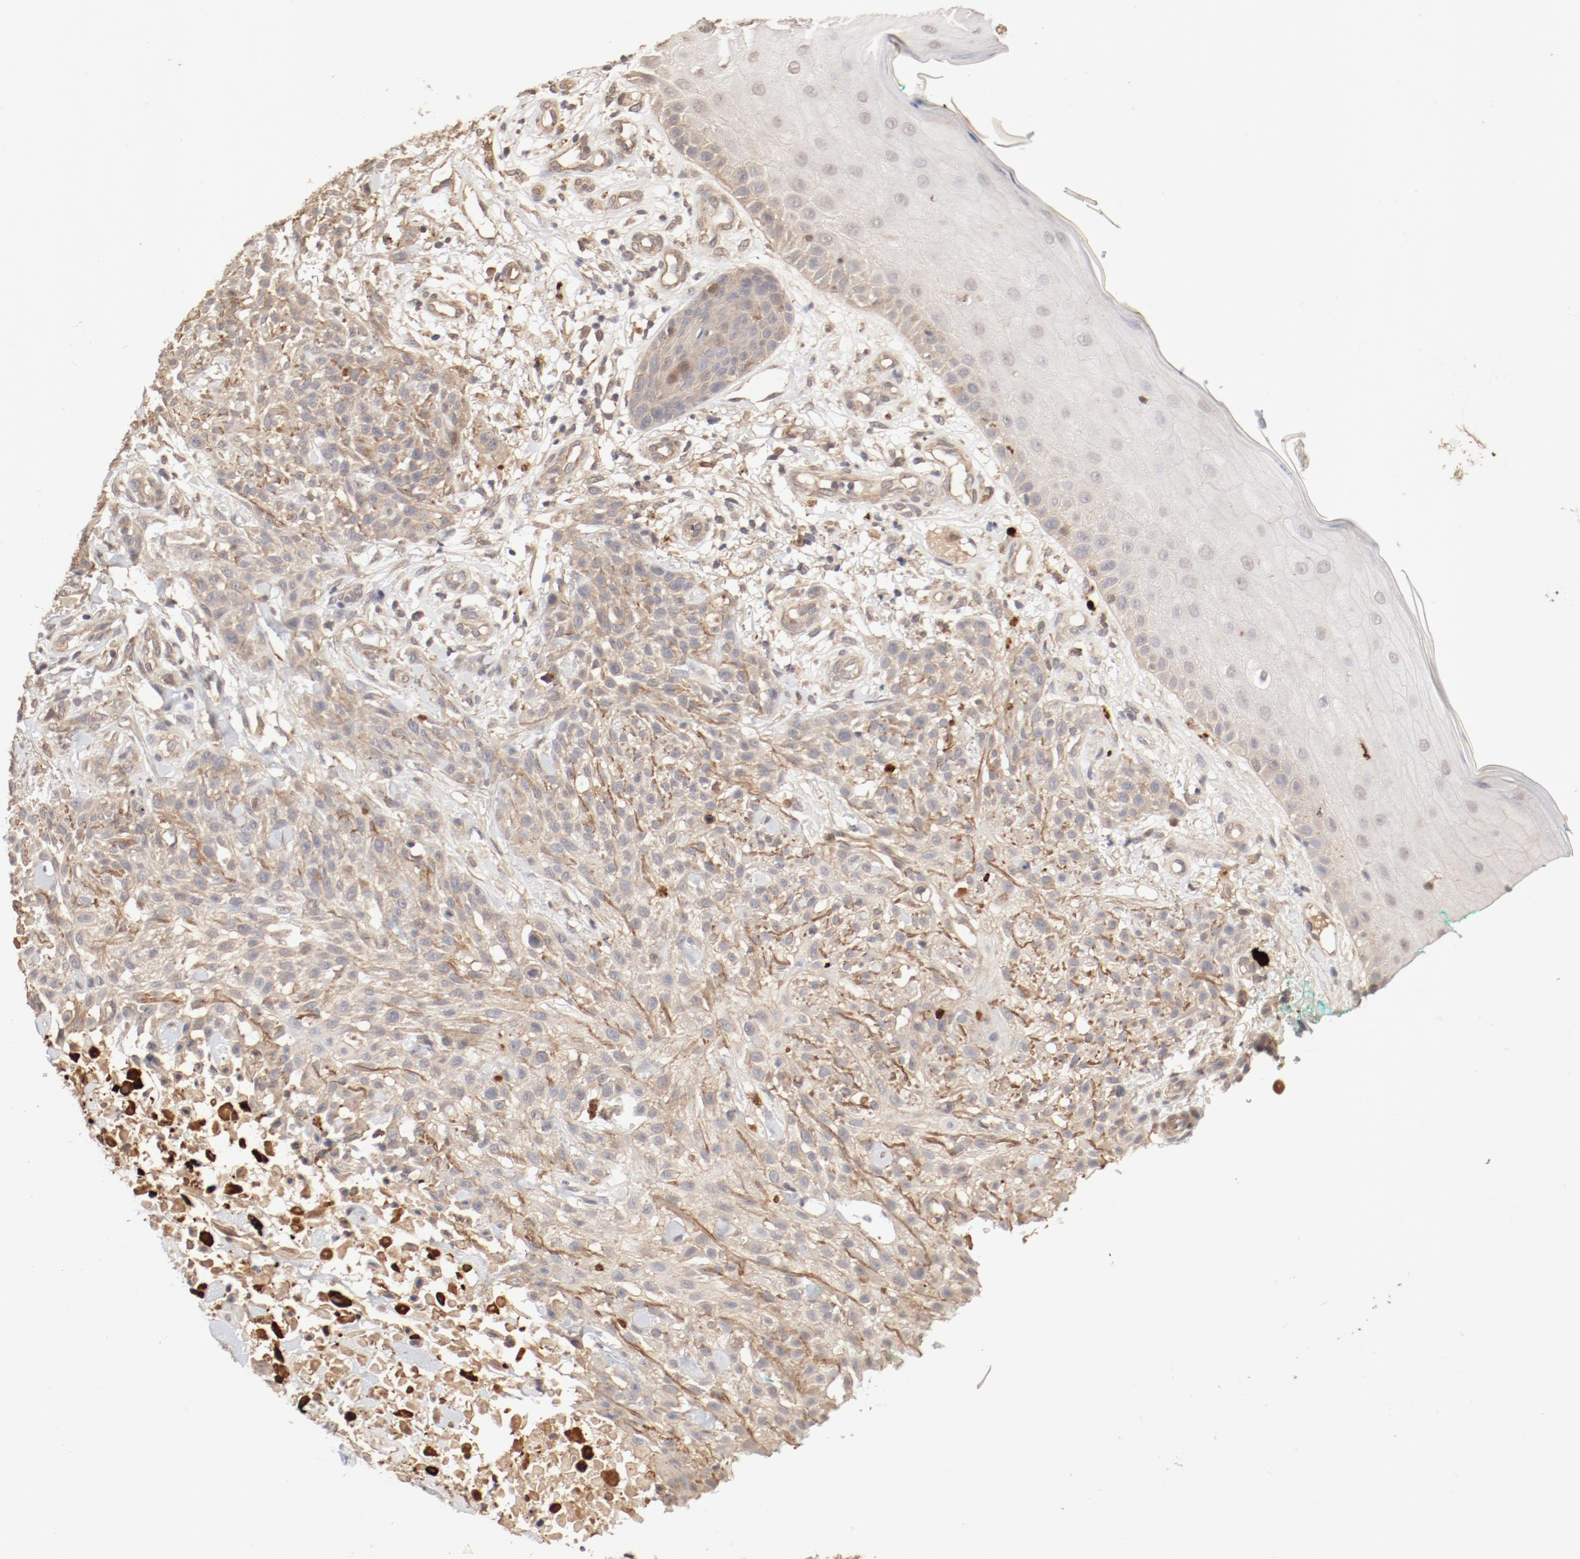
{"staining": {"intensity": "moderate", "quantity": ">75%", "location": "cytoplasmic/membranous"}, "tissue": "skin cancer", "cell_type": "Tumor cells", "image_type": "cancer", "snomed": [{"axis": "morphology", "description": "Squamous cell carcinoma, NOS"}, {"axis": "topography", "description": "Skin"}], "caption": "A high-resolution histopathology image shows immunohistochemistry (IHC) staining of skin cancer, which shows moderate cytoplasmic/membranous positivity in about >75% of tumor cells. Using DAB (brown) and hematoxylin (blue) stains, captured at high magnification using brightfield microscopy.", "gene": "IL3RA", "patient": {"sex": "female", "age": 42}}